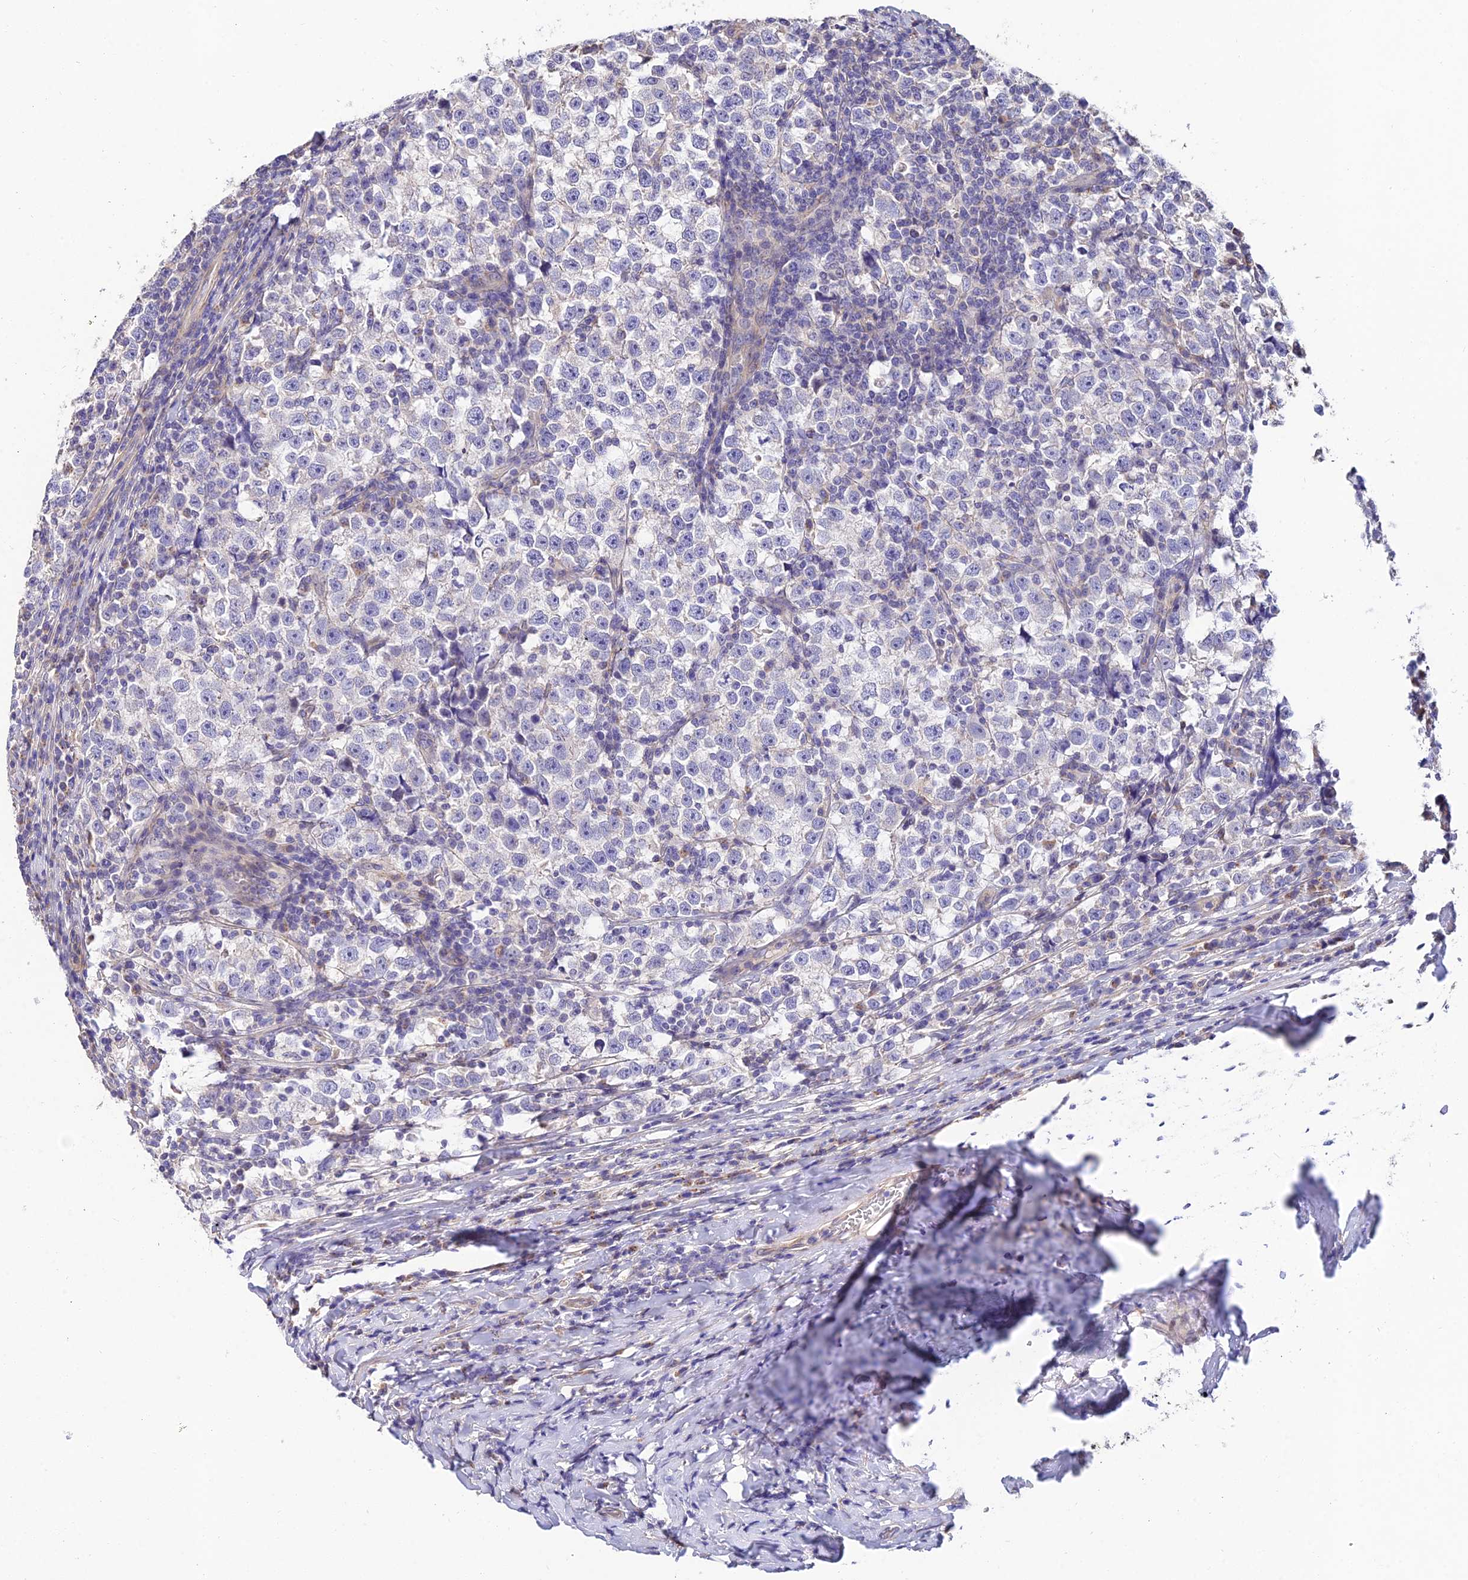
{"staining": {"intensity": "negative", "quantity": "none", "location": "none"}, "tissue": "testis cancer", "cell_type": "Tumor cells", "image_type": "cancer", "snomed": [{"axis": "morphology", "description": "Normal tissue, NOS"}, {"axis": "morphology", "description": "Seminoma, NOS"}, {"axis": "topography", "description": "Testis"}], "caption": "Immunohistochemistry image of seminoma (testis) stained for a protein (brown), which reveals no positivity in tumor cells. Brightfield microscopy of immunohistochemistry (IHC) stained with DAB (brown) and hematoxylin (blue), captured at high magnification.", "gene": "ARL8B", "patient": {"sex": "male", "age": 43}}